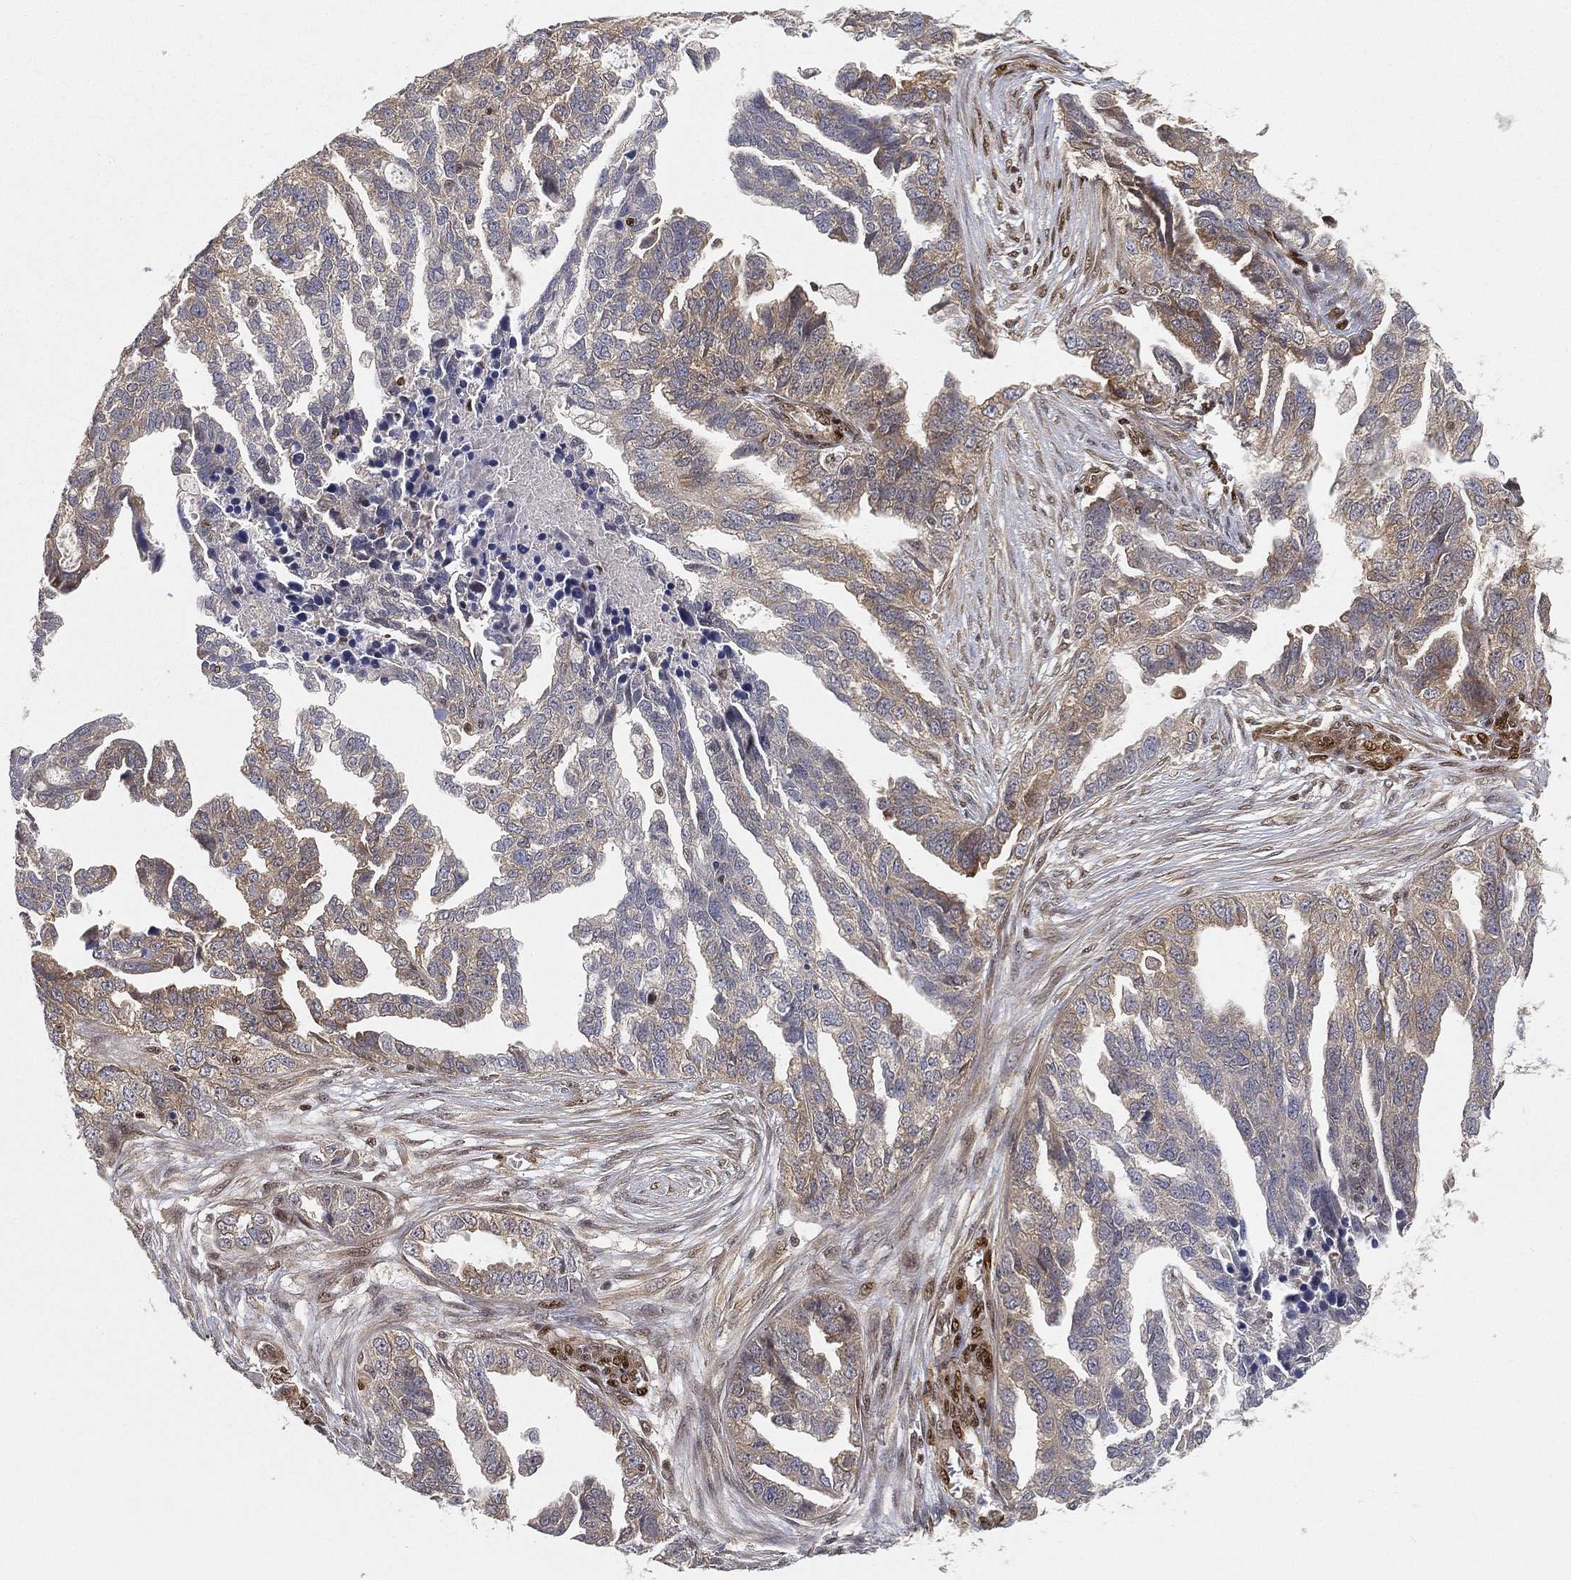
{"staining": {"intensity": "weak", "quantity": "<25%", "location": "cytoplasmic/membranous"}, "tissue": "ovarian cancer", "cell_type": "Tumor cells", "image_type": "cancer", "snomed": [{"axis": "morphology", "description": "Cystadenocarcinoma, serous, NOS"}, {"axis": "topography", "description": "Ovary"}], "caption": "Serous cystadenocarcinoma (ovarian) stained for a protein using IHC reveals no expression tumor cells.", "gene": "CRTC3", "patient": {"sex": "female", "age": 51}}